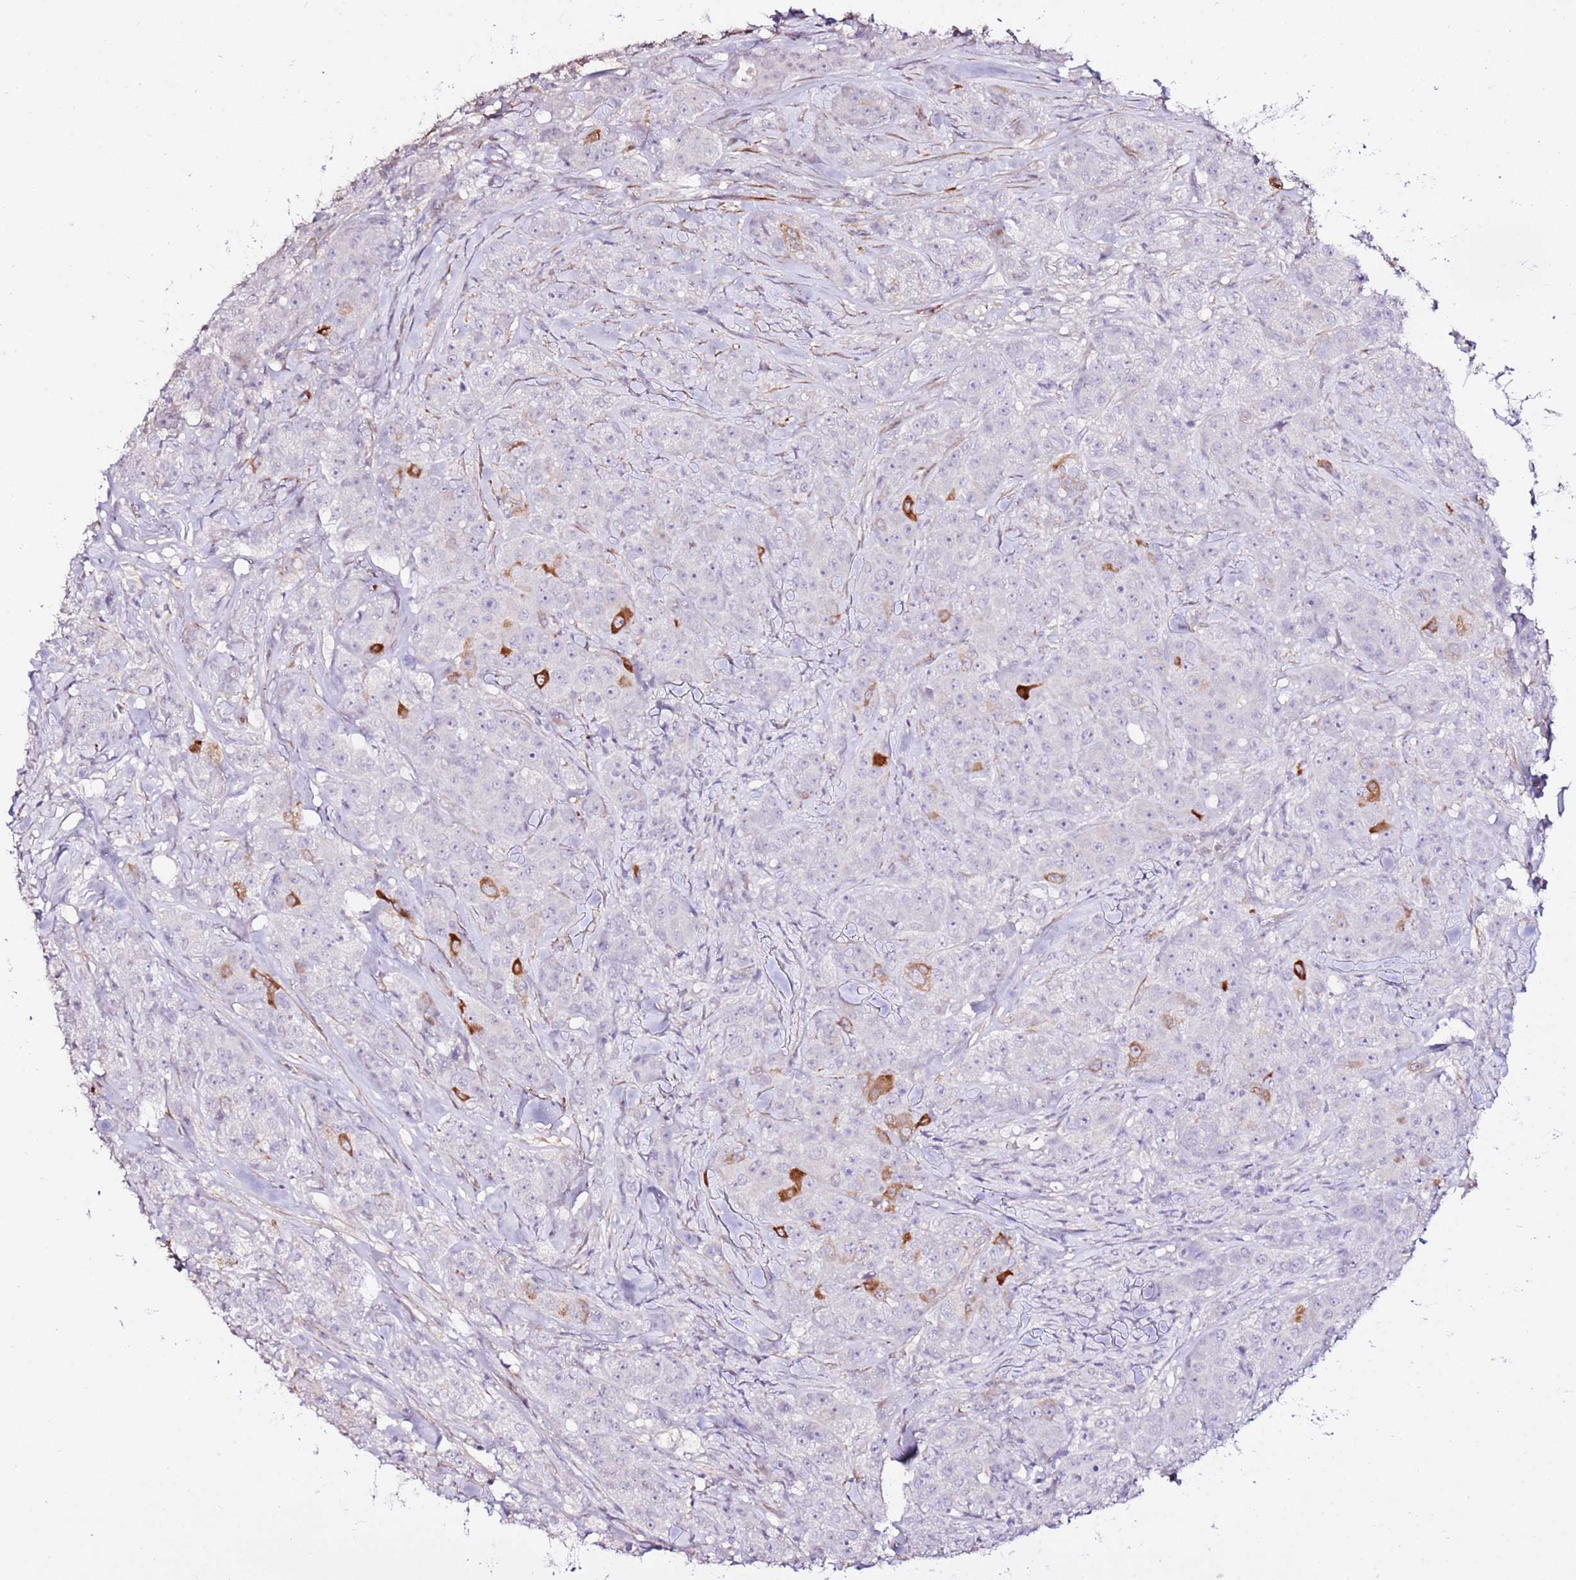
{"staining": {"intensity": "strong", "quantity": "<25%", "location": "cytoplasmic/membranous"}, "tissue": "breast cancer", "cell_type": "Tumor cells", "image_type": "cancer", "snomed": [{"axis": "morphology", "description": "Duct carcinoma"}, {"axis": "topography", "description": "Breast"}], "caption": "Tumor cells display medium levels of strong cytoplasmic/membranous positivity in about <25% of cells in breast cancer (invasive ductal carcinoma).", "gene": "ART5", "patient": {"sex": "female", "age": 43}}